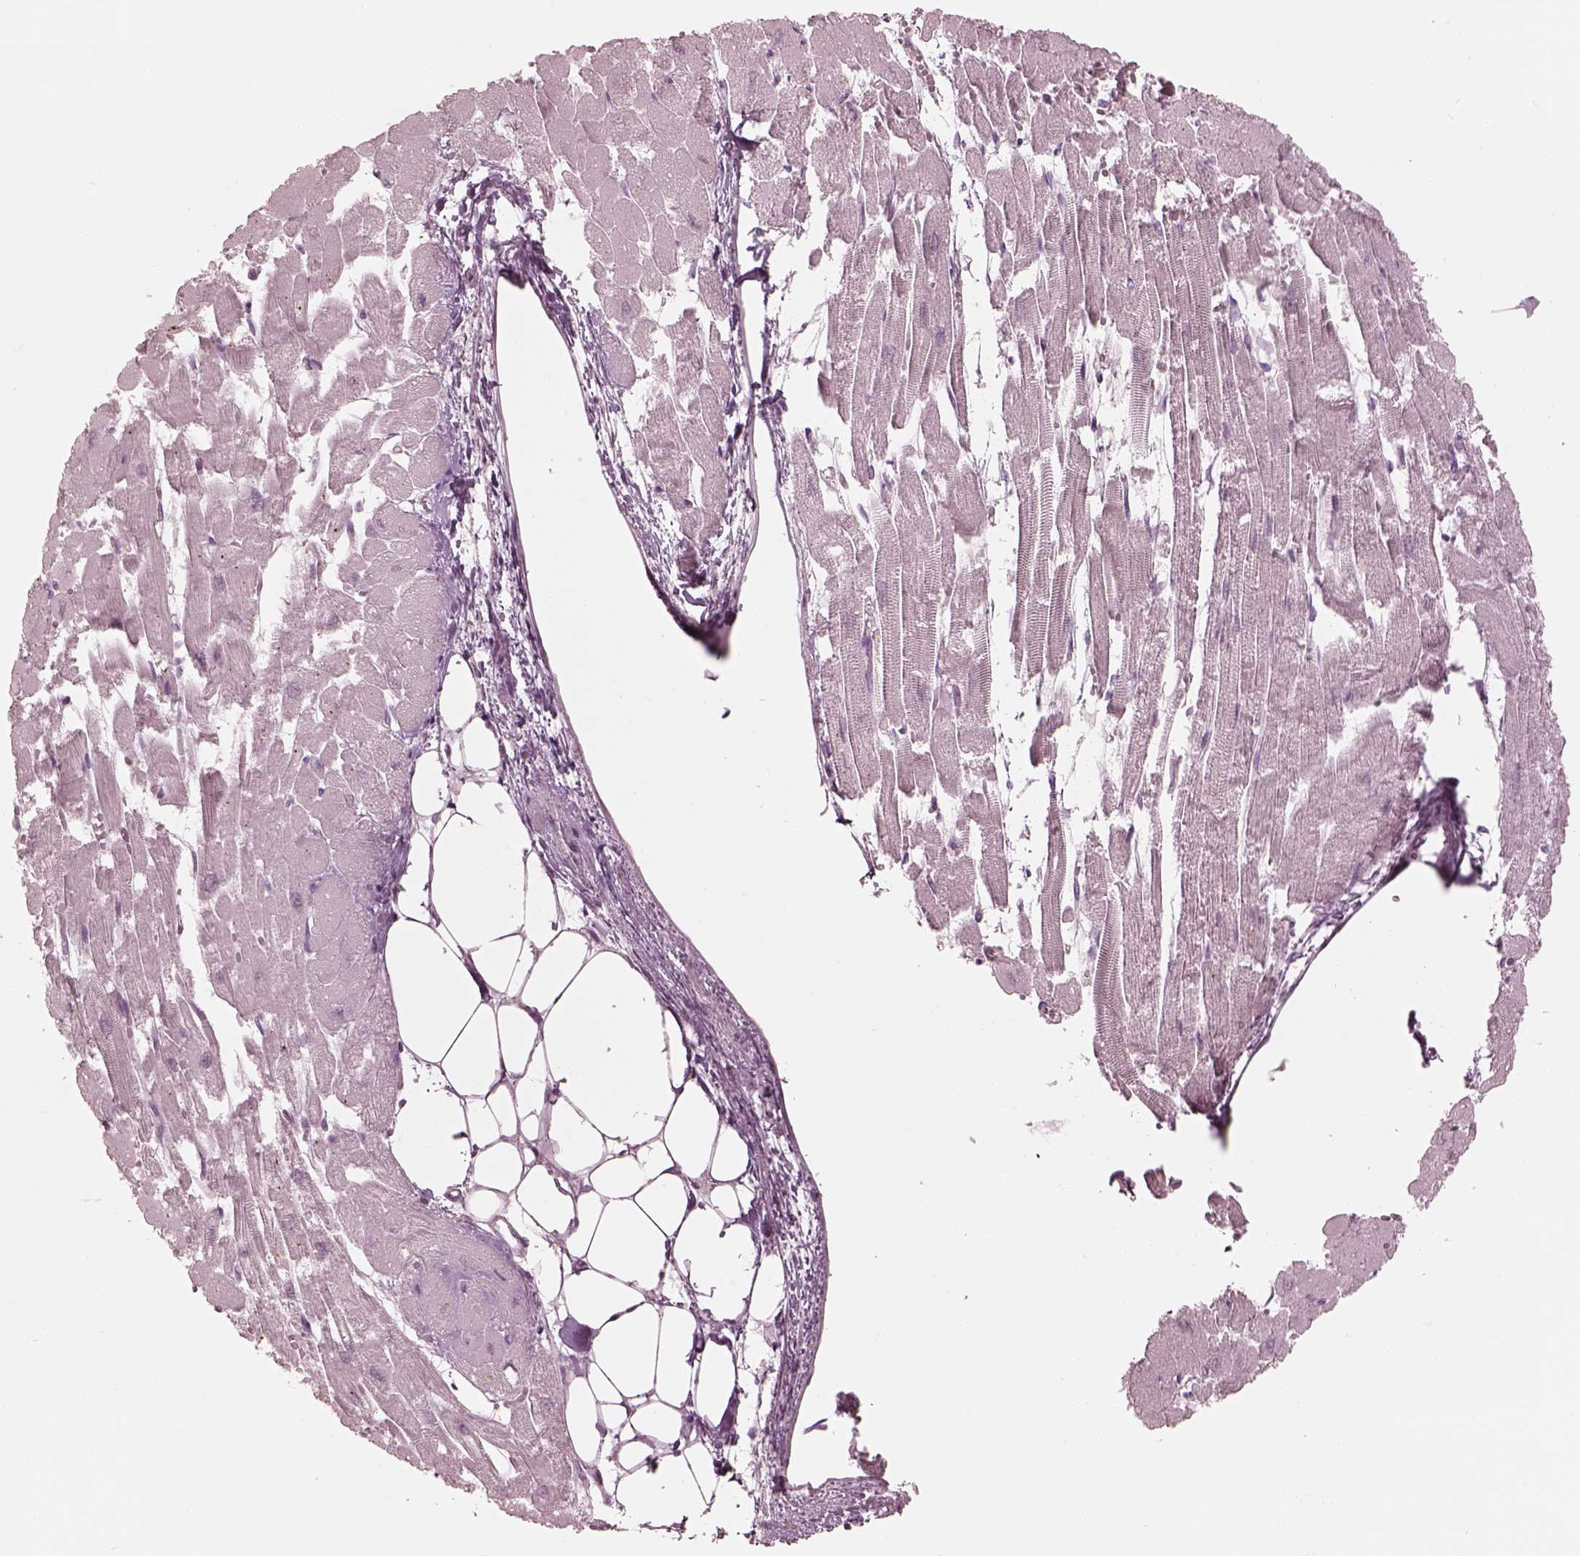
{"staining": {"intensity": "negative", "quantity": "none", "location": "none"}, "tissue": "heart muscle", "cell_type": "Cardiomyocytes", "image_type": "normal", "snomed": [{"axis": "morphology", "description": "Normal tissue, NOS"}, {"axis": "topography", "description": "Heart"}], "caption": "Protein analysis of benign heart muscle exhibits no significant expression in cardiomyocytes. (DAB immunohistochemistry (IHC), high magnification).", "gene": "KRTAP24", "patient": {"sex": "female", "age": 52}}